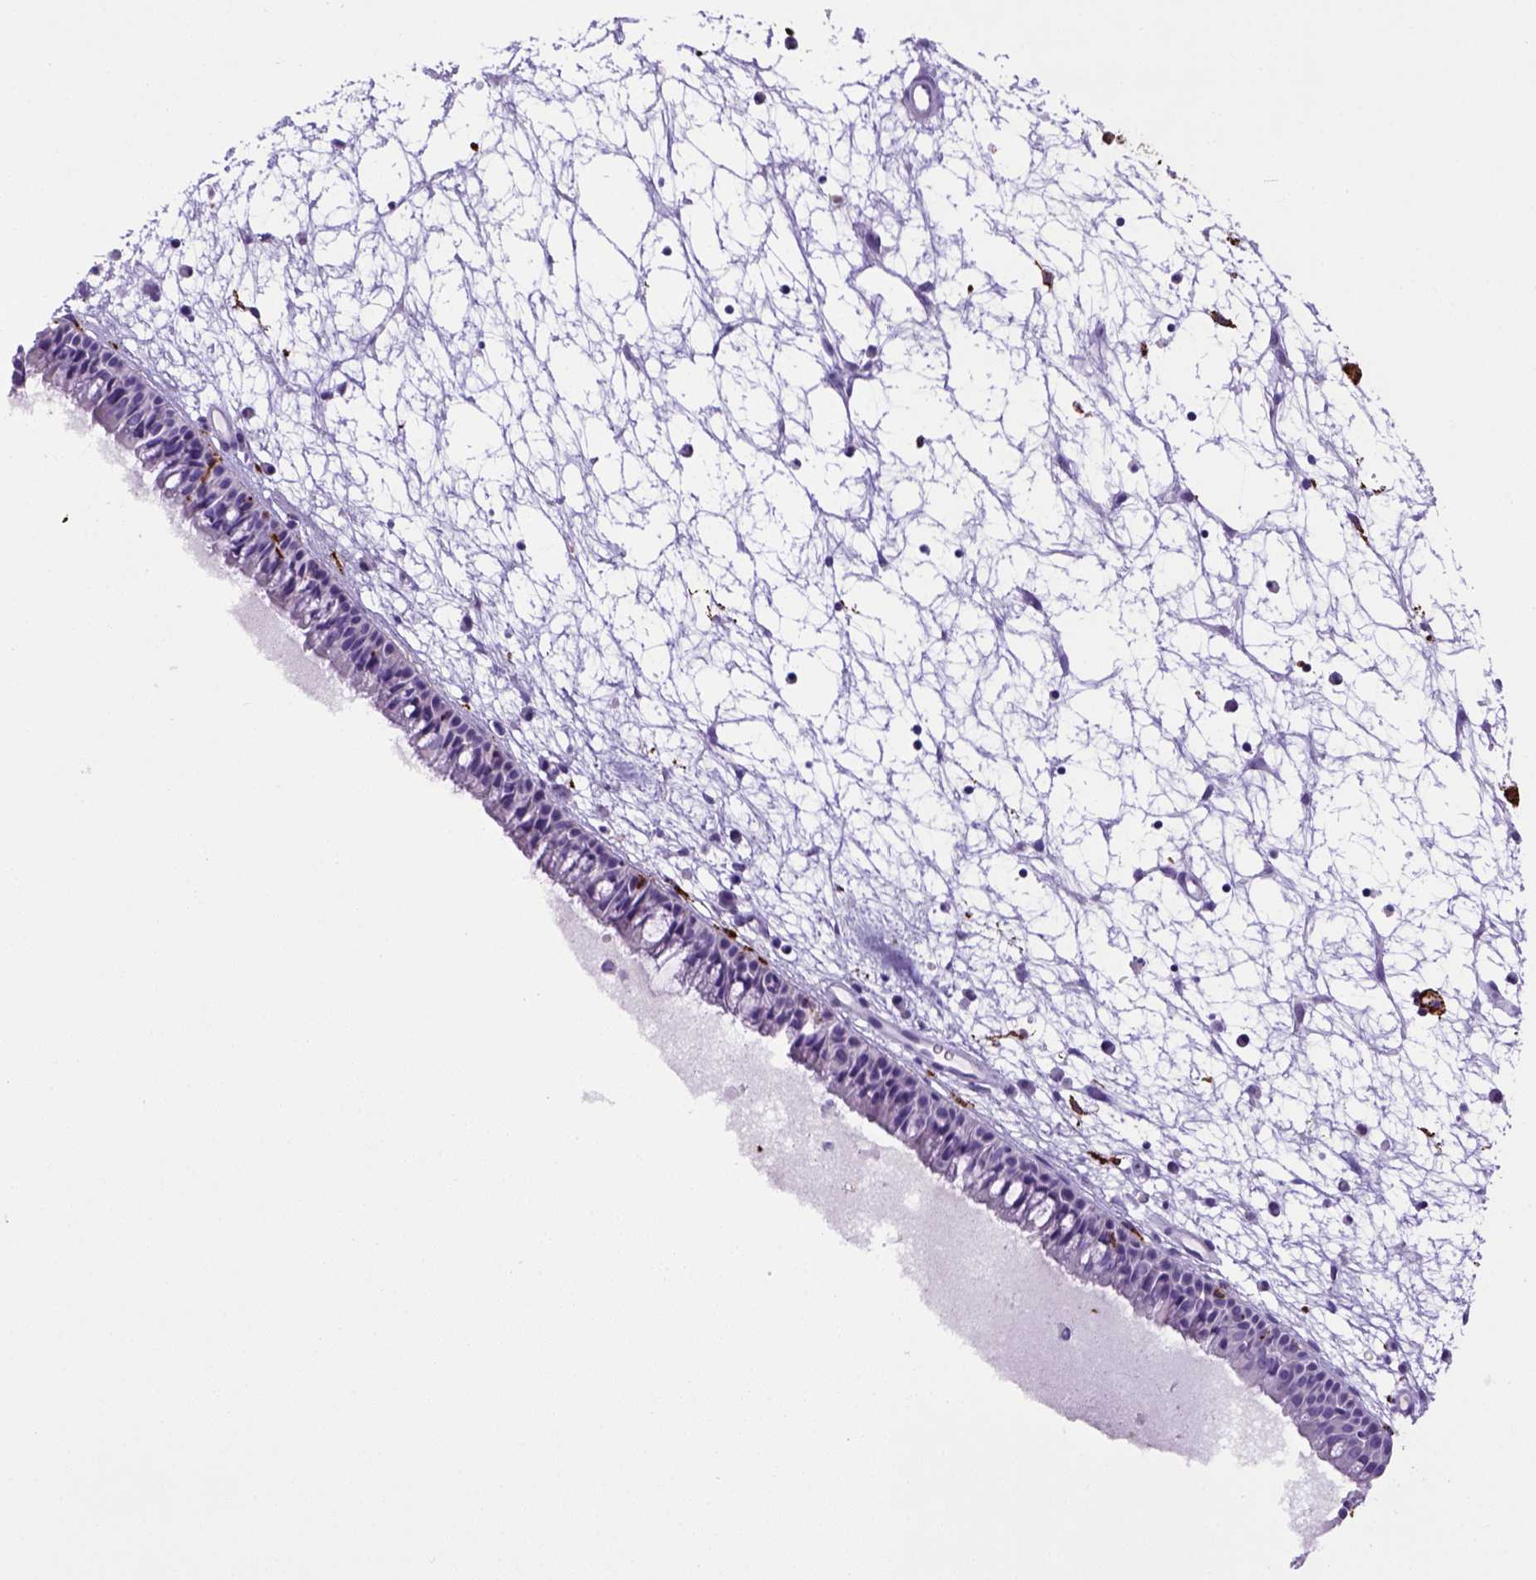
{"staining": {"intensity": "negative", "quantity": "none", "location": "none"}, "tissue": "nasopharynx", "cell_type": "Respiratory epithelial cells", "image_type": "normal", "snomed": [{"axis": "morphology", "description": "Normal tissue, NOS"}, {"axis": "topography", "description": "Nasopharynx"}], "caption": "An immunohistochemistry micrograph of benign nasopharynx is shown. There is no staining in respiratory epithelial cells of nasopharynx. Nuclei are stained in blue.", "gene": "CD68", "patient": {"sex": "male", "age": 61}}